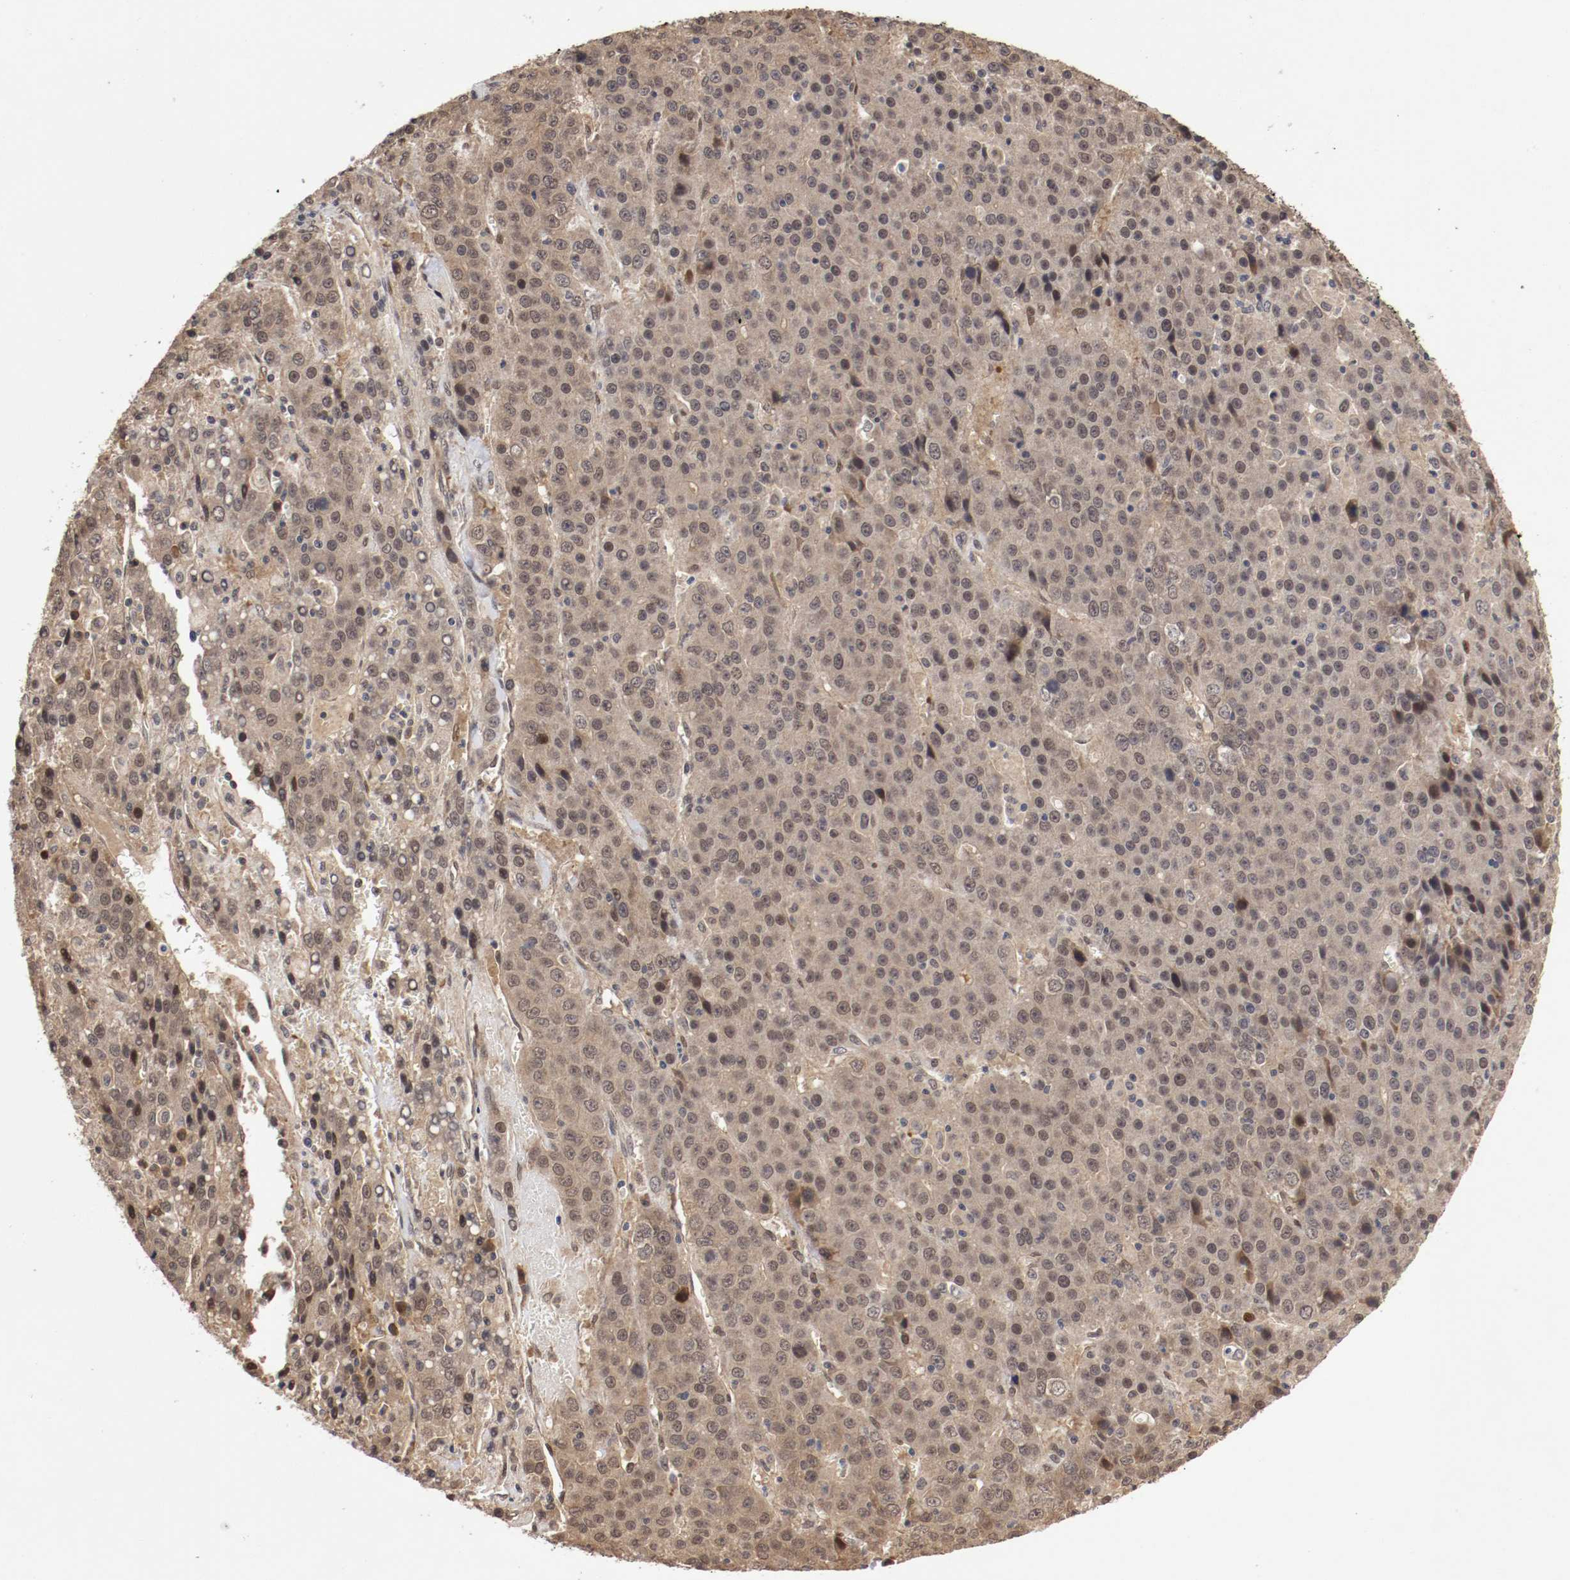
{"staining": {"intensity": "weak", "quantity": ">75%", "location": "cytoplasmic/membranous,nuclear"}, "tissue": "liver cancer", "cell_type": "Tumor cells", "image_type": "cancer", "snomed": [{"axis": "morphology", "description": "Carcinoma, Hepatocellular, NOS"}, {"axis": "topography", "description": "Liver"}], "caption": "Liver cancer (hepatocellular carcinoma) was stained to show a protein in brown. There is low levels of weak cytoplasmic/membranous and nuclear staining in about >75% of tumor cells.", "gene": "DNMT3B", "patient": {"sex": "female", "age": 53}}